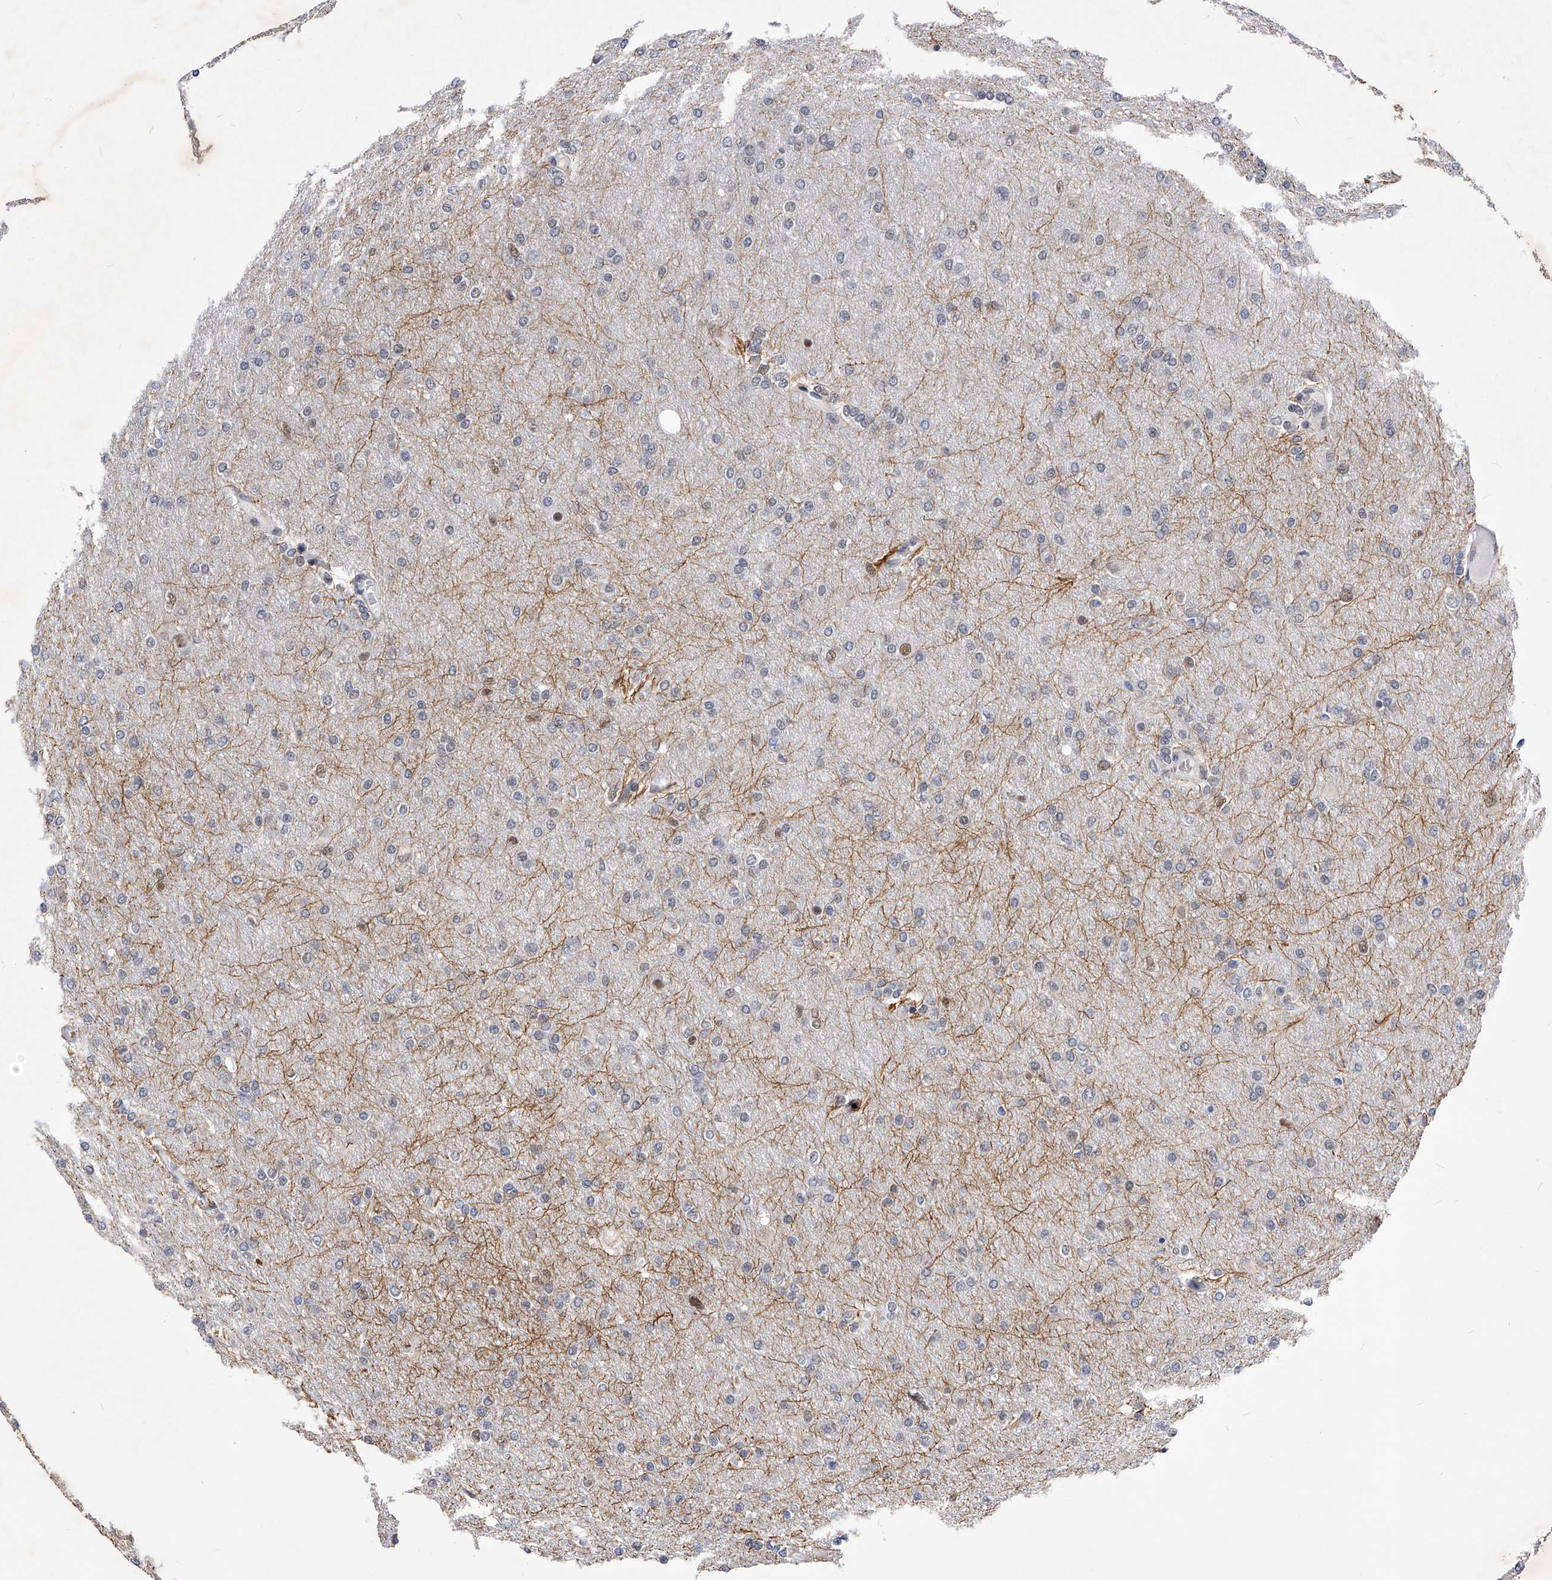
{"staining": {"intensity": "negative", "quantity": "none", "location": "none"}, "tissue": "glioma", "cell_type": "Tumor cells", "image_type": "cancer", "snomed": [{"axis": "morphology", "description": "Glioma, malignant, High grade"}, {"axis": "topography", "description": "Cerebral cortex"}], "caption": "DAB (3,3'-diaminobenzidine) immunohistochemical staining of glioma reveals no significant expression in tumor cells.", "gene": "TESK2", "patient": {"sex": "female", "age": 36}}